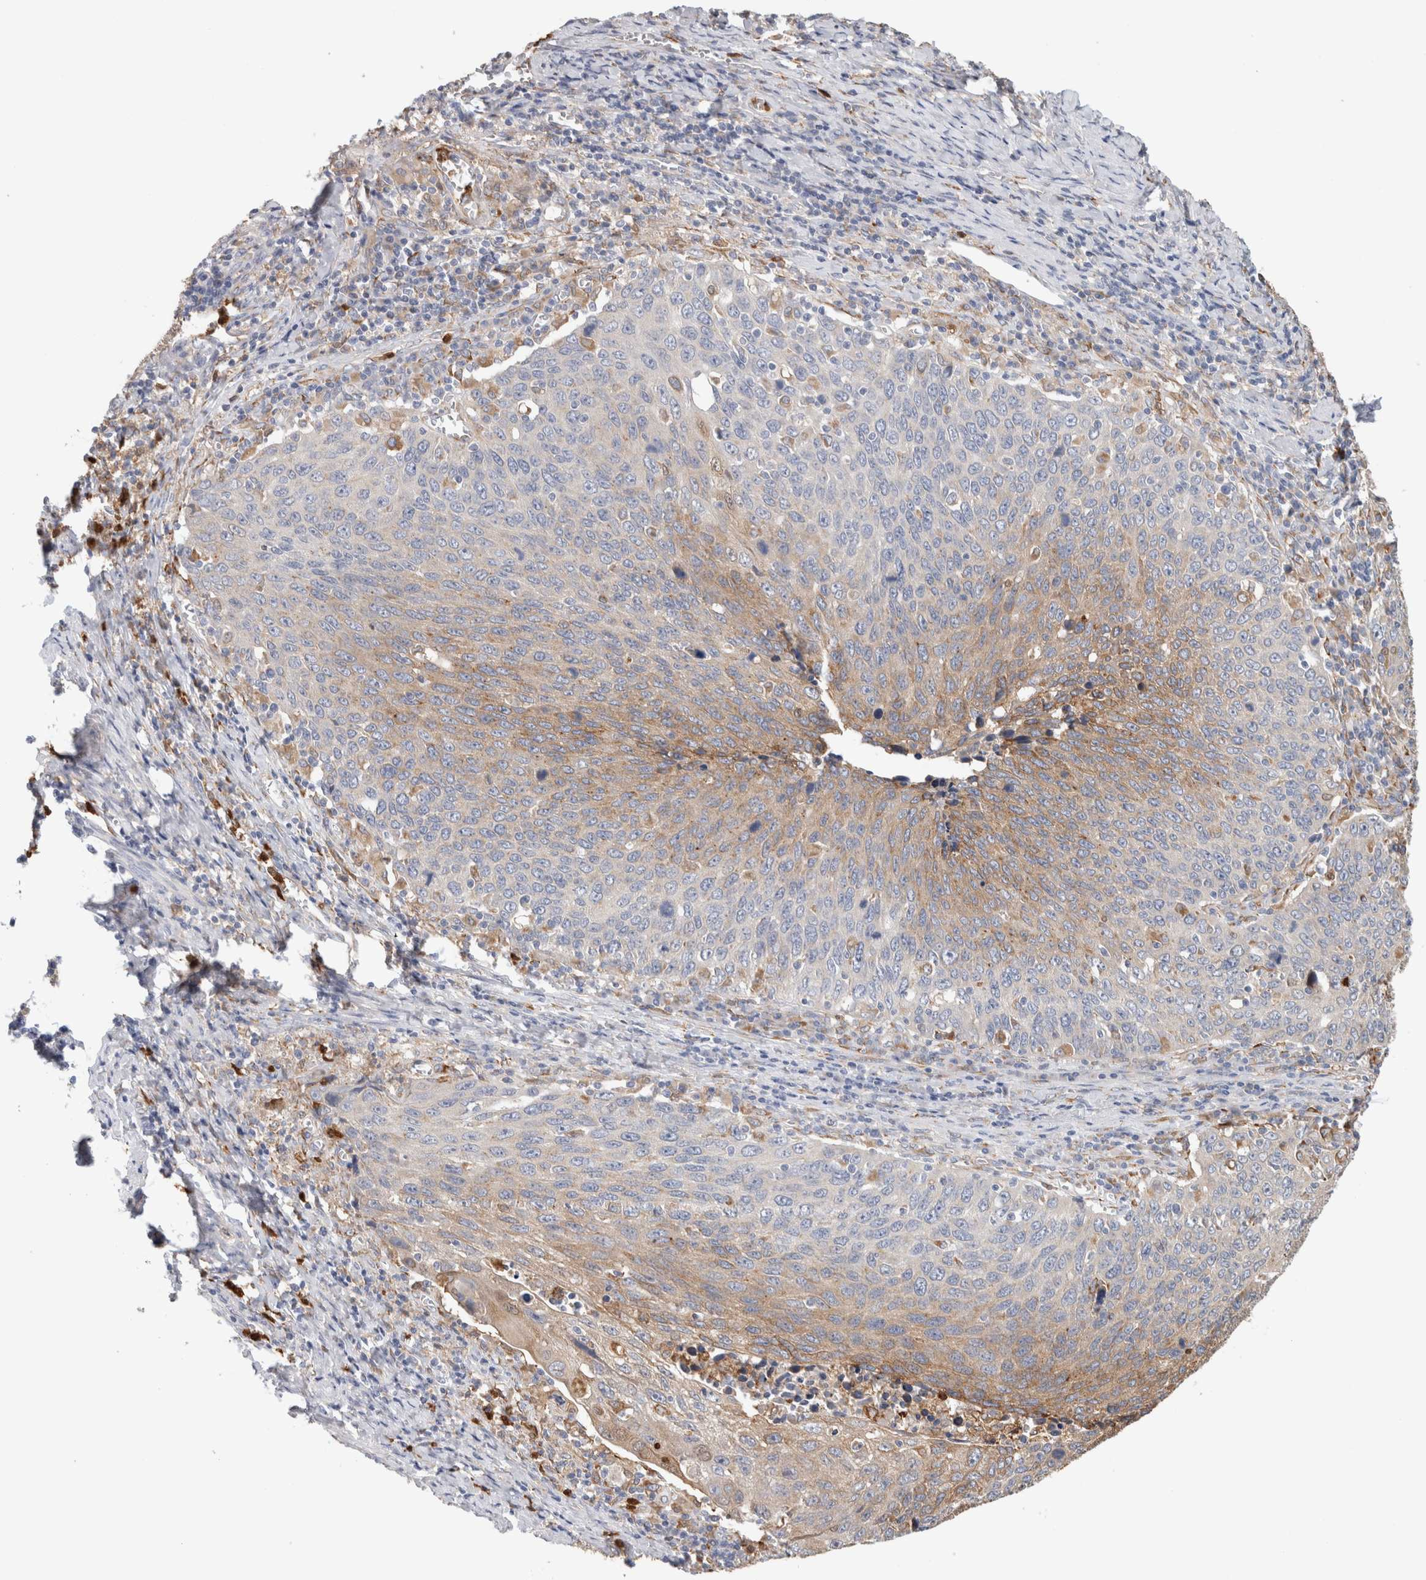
{"staining": {"intensity": "weak", "quantity": "25%-75%", "location": "cytoplasmic/membranous"}, "tissue": "cervical cancer", "cell_type": "Tumor cells", "image_type": "cancer", "snomed": [{"axis": "morphology", "description": "Squamous cell carcinoma, NOS"}, {"axis": "topography", "description": "Cervix"}], "caption": "This is a histology image of immunohistochemistry staining of squamous cell carcinoma (cervical), which shows weak positivity in the cytoplasmic/membranous of tumor cells.", "gene": "P4HA1", "patient": {"sex": "female", "age": 53}}